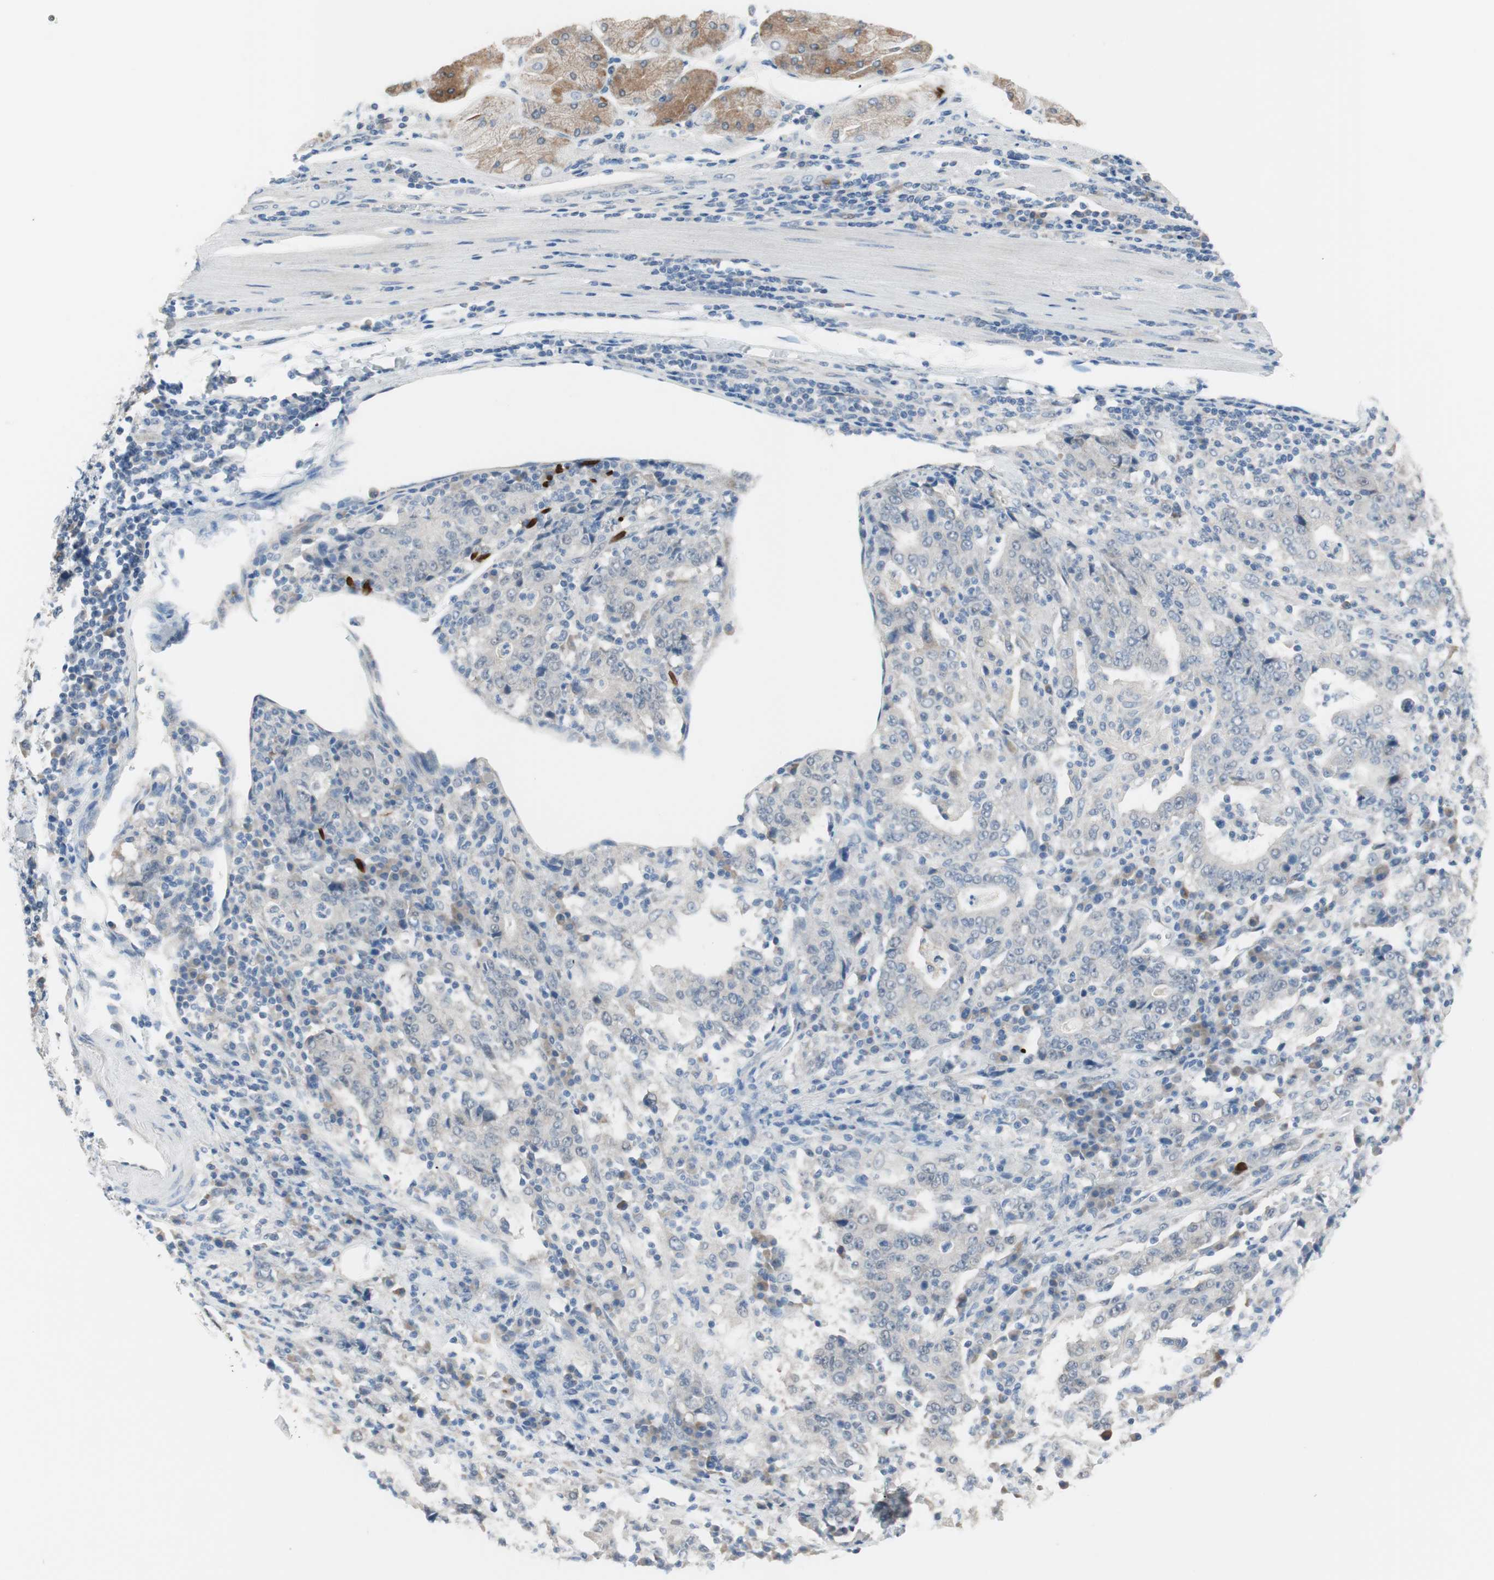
{"staining": {"intensity": "negative", "quantity": "none", "location": "none"}, "tissue": "stomach cancer", "cell_type": "Tumor cells", "image_type": "cancer", "snomed": [{"axis": "morphology", "description": "Normal tissue, NOS"}, {"axis": "morphology", "description": "Adenocarcinoma, NOS"}, {"axis": "topography", "description": "Stomach, upper"}, {"axis": "topography", "description": "Stomach"}], "caption": "Immunohistochemistry (IHC) histopathology image of human stomach cancer (adenocarcinoma) stained for a protein (brown), which exhibits no positivity in tumor cells. (Stains: DAB (3,3'-diaminobenzidine) immunohistochemistry (IHC) with hematoxylin counter stain, Microscopy: brightfield microscopy at high magnification).", "gene": "GRHL1", "patient": {"sex": "male", "age": 59}}